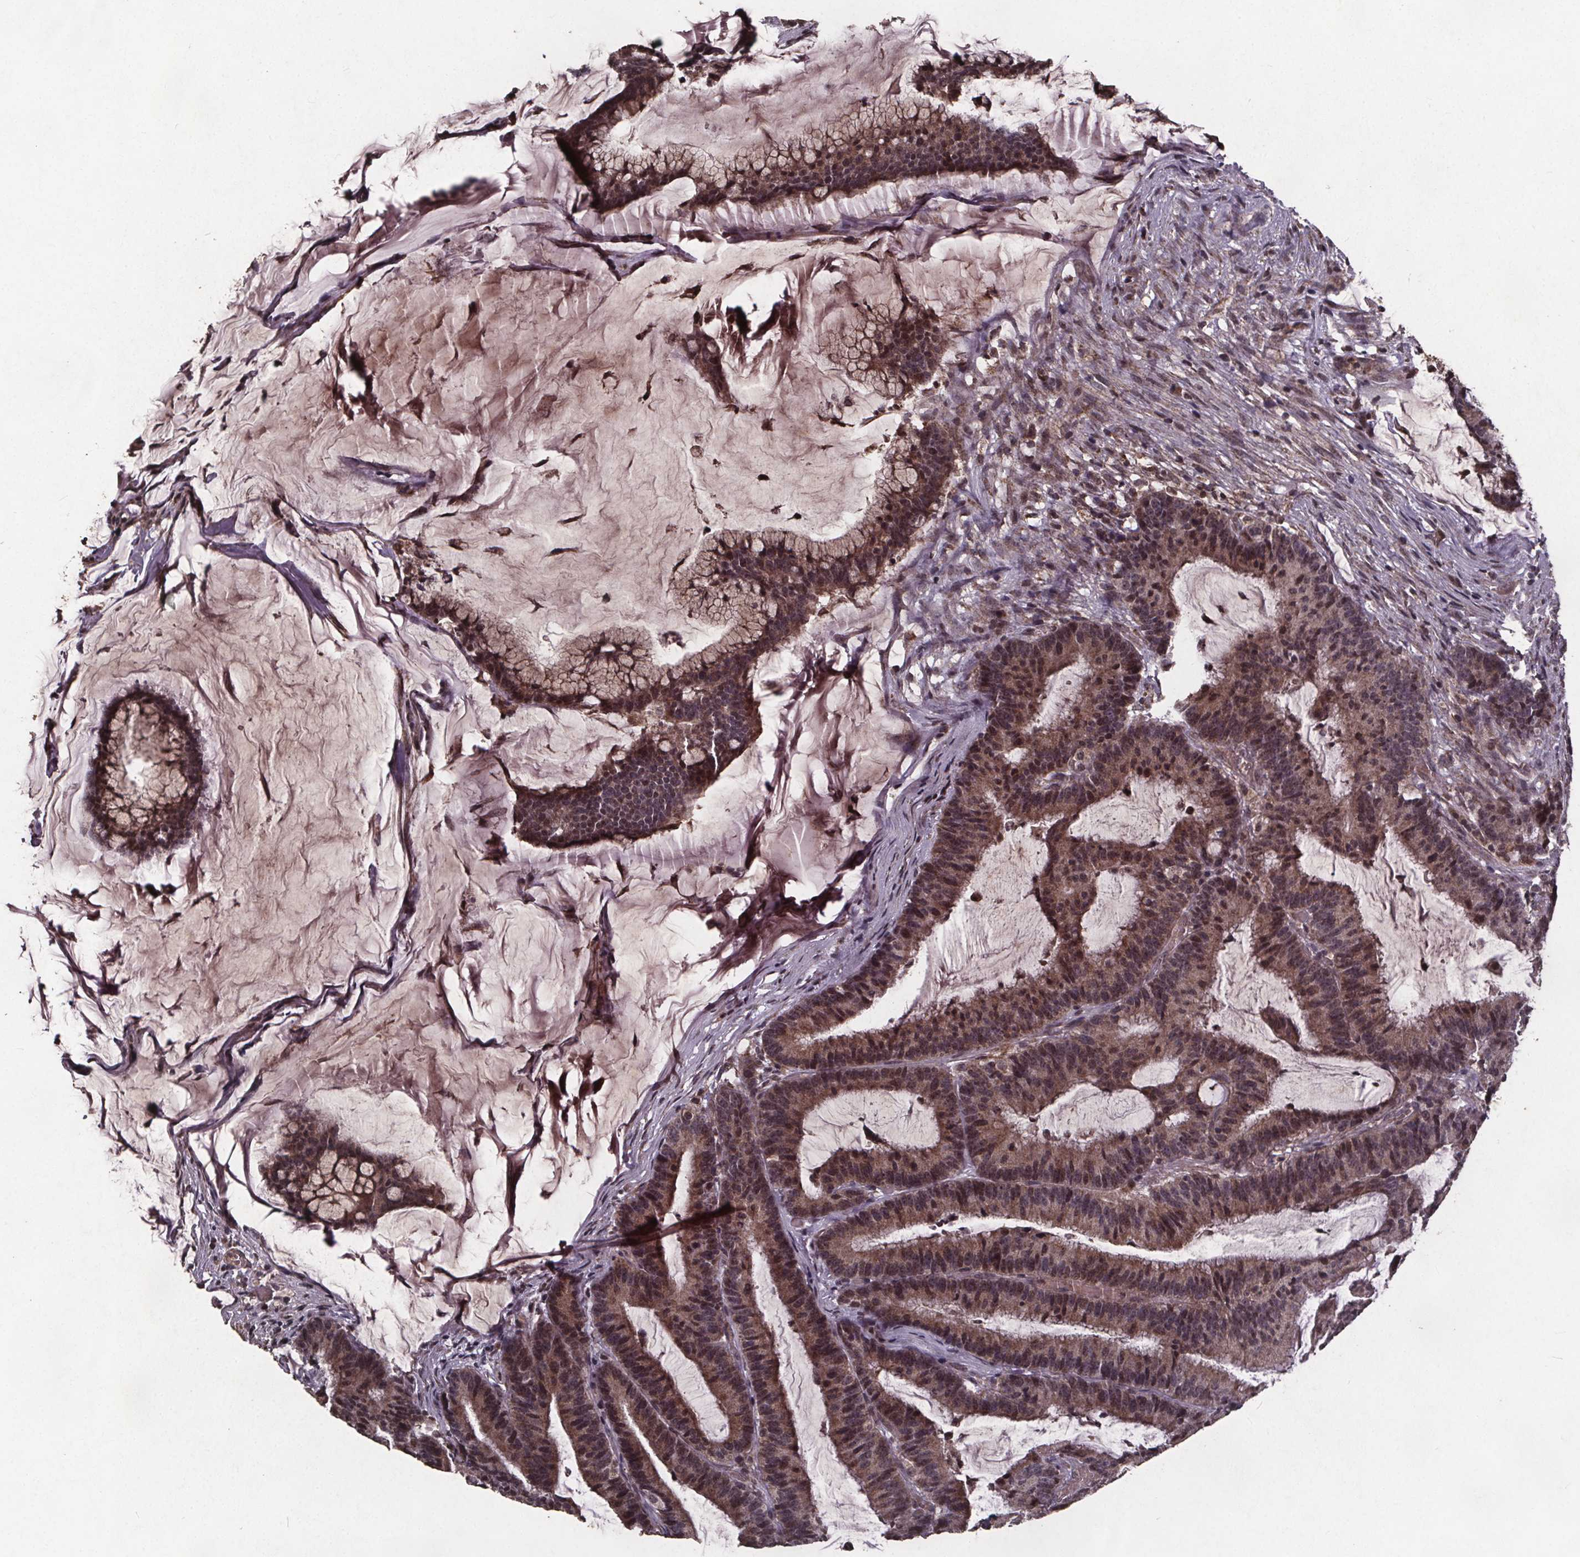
{"staining": {"intensity": "moderate", "quantity": ">75%", "location": "cytoplasmic/membranous,nuclear"}, "tissue": "colorectal cancer", "cell_type": "Tumor cells", "image_type": "cancer", "snomed": [{"axis": "morphology", "description": "Adenocarcinoma, NOS"}, {"axis": "topography", "description": "Colon"}], "caption": "The photomicrograph displays staining of colorectal adenocarcinoma, revealing moderate cytoplasmic/membranous and nuclear protein positivity (brown color) within tumor cells.", "gene": "GPX3", "patient": {"sex": "female", "age": 78}}